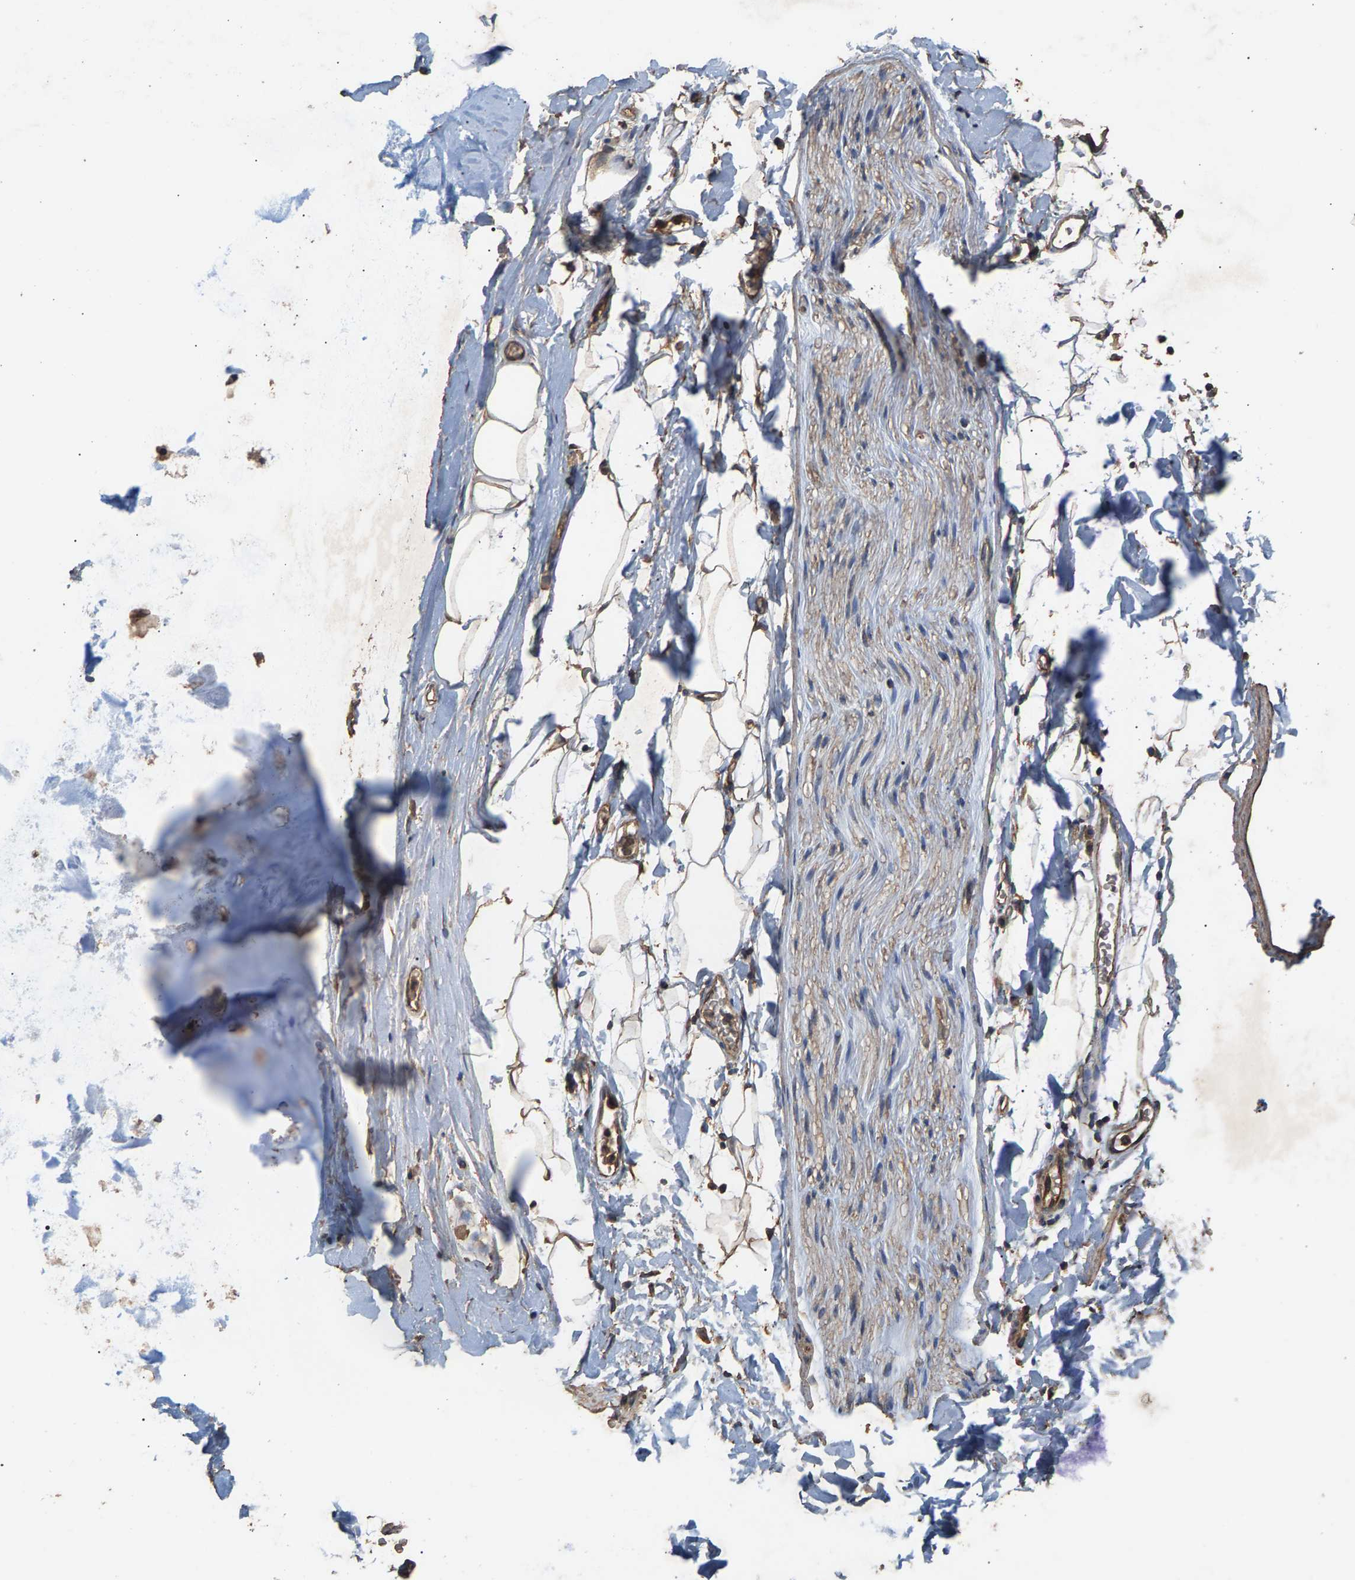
{"staining": {"intensity": "strong", "quantity": ">75%", "location": "cytoplasmic/membranous"}, "tissue": "adipose tissue", "cell_type": "Adipocytes", "image_type": "normal", "snomed": [{"axis": "morphology", "description": "Normal tissue, NOS"}, {"axis": "topography", "description": "Cartilage tissue"}, {"axis": "topography", "description": "Bronchus"}], "caption": "Immunohistochemical staining of unremarkable human adipose tissue demonstrates high levels of strong cytoplasmic/membranous positivity in approximately >75% of adipocytes. Immunohistochemistry stains the protein of interest in brown and the nuclei are stained blue.", "gene": "HTRA3", "patient": {"sex": "female", "age": 53}}